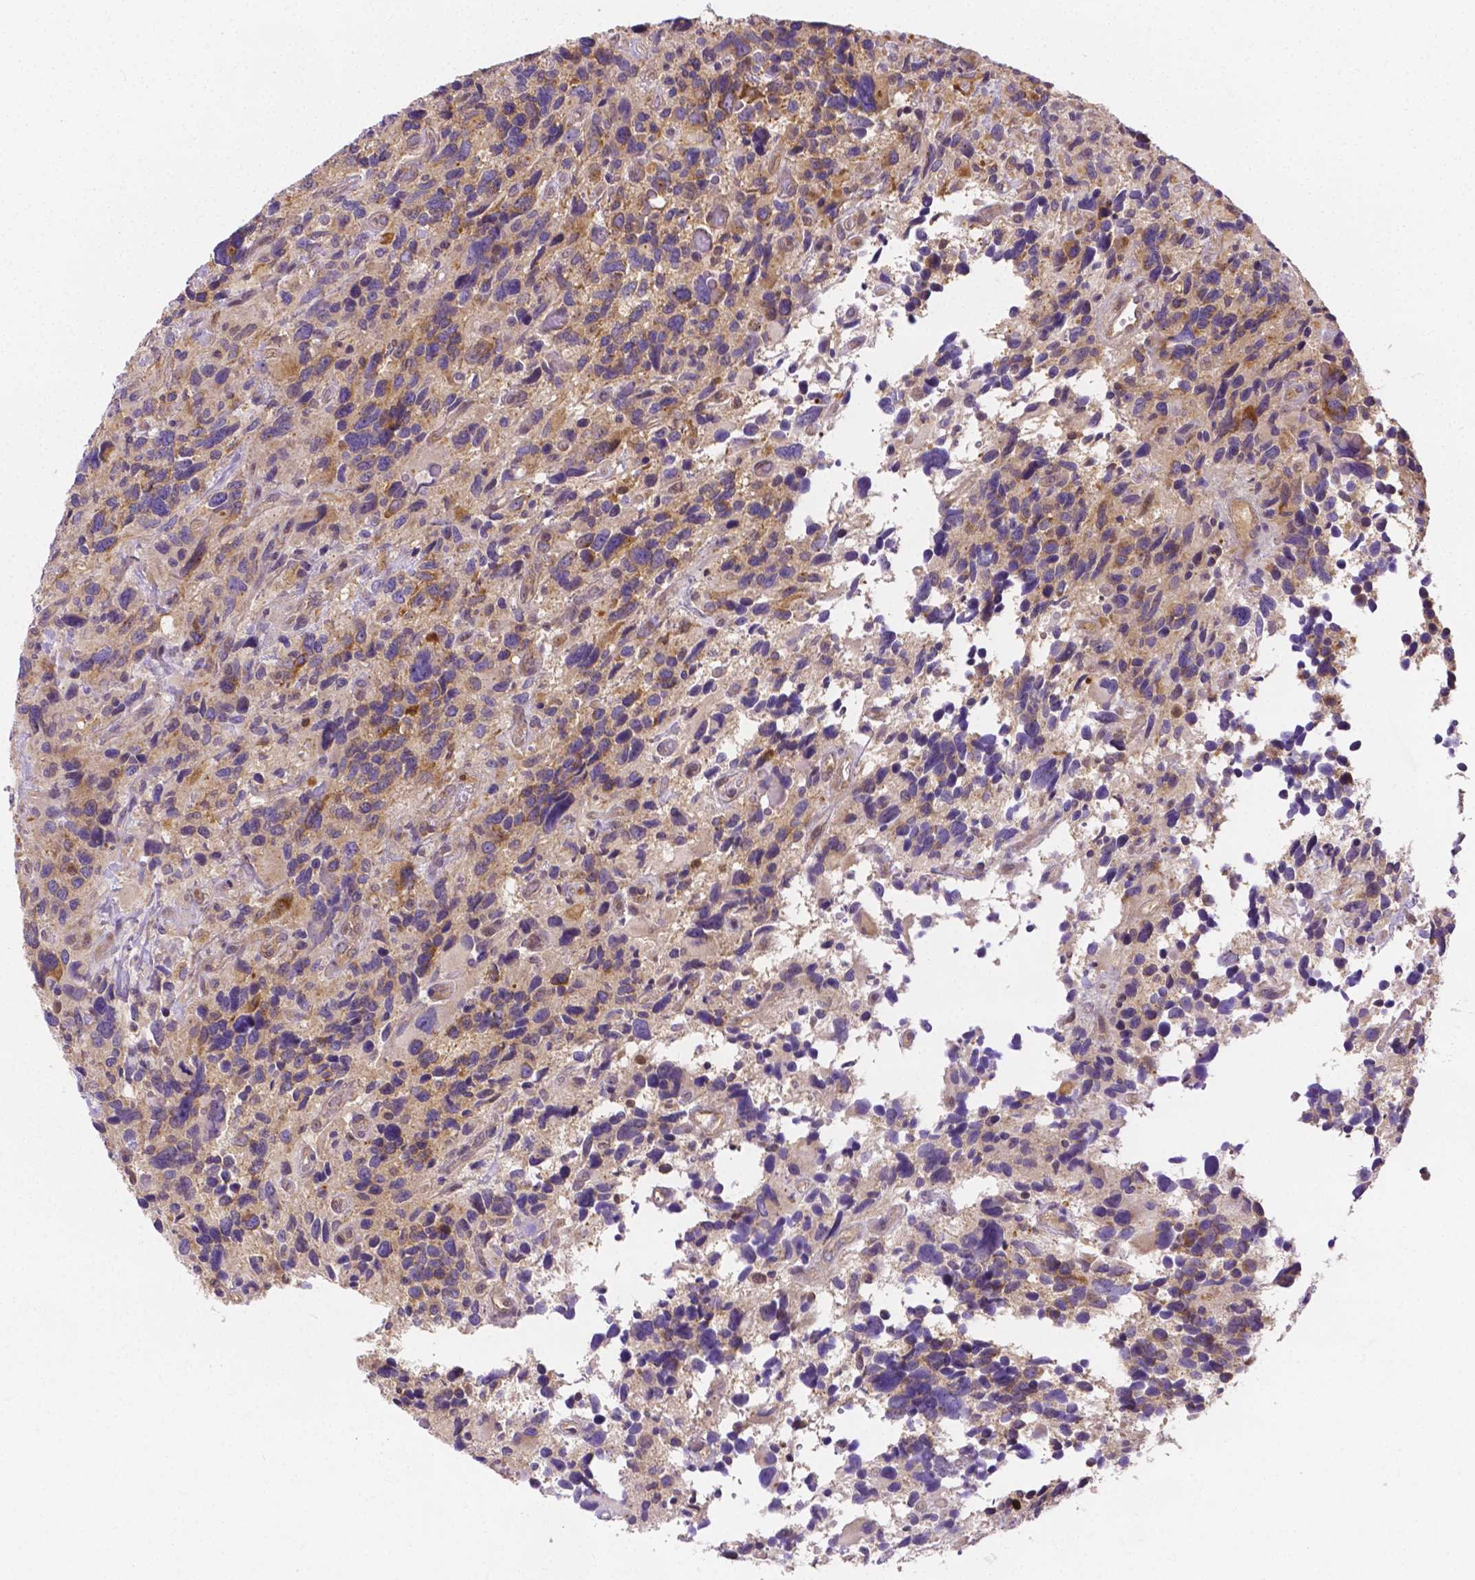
{"staining": {"intensity": "weak", "quantity": "25%-75%", "location": "cytoplasmic/membranous"}, "tissue": "glioma", "cell_type": "Tumor cells", "image_type": "cancer", "snomed": [{"axis": "morphology", "description": "Glioma, malignant, High grade"}, {"axis": "topography", "description": "Brain"}], "caption": "Protein staining by immunohistochemistry demonstrates weak cytoplasmic/membranous expression in approximately 25%-75% of tumor cells in glioma. (IHC, brightfield microscopy, high magnification).", "gene": "ZNRD2", "patient": {"sex": "male", "age": 46}}